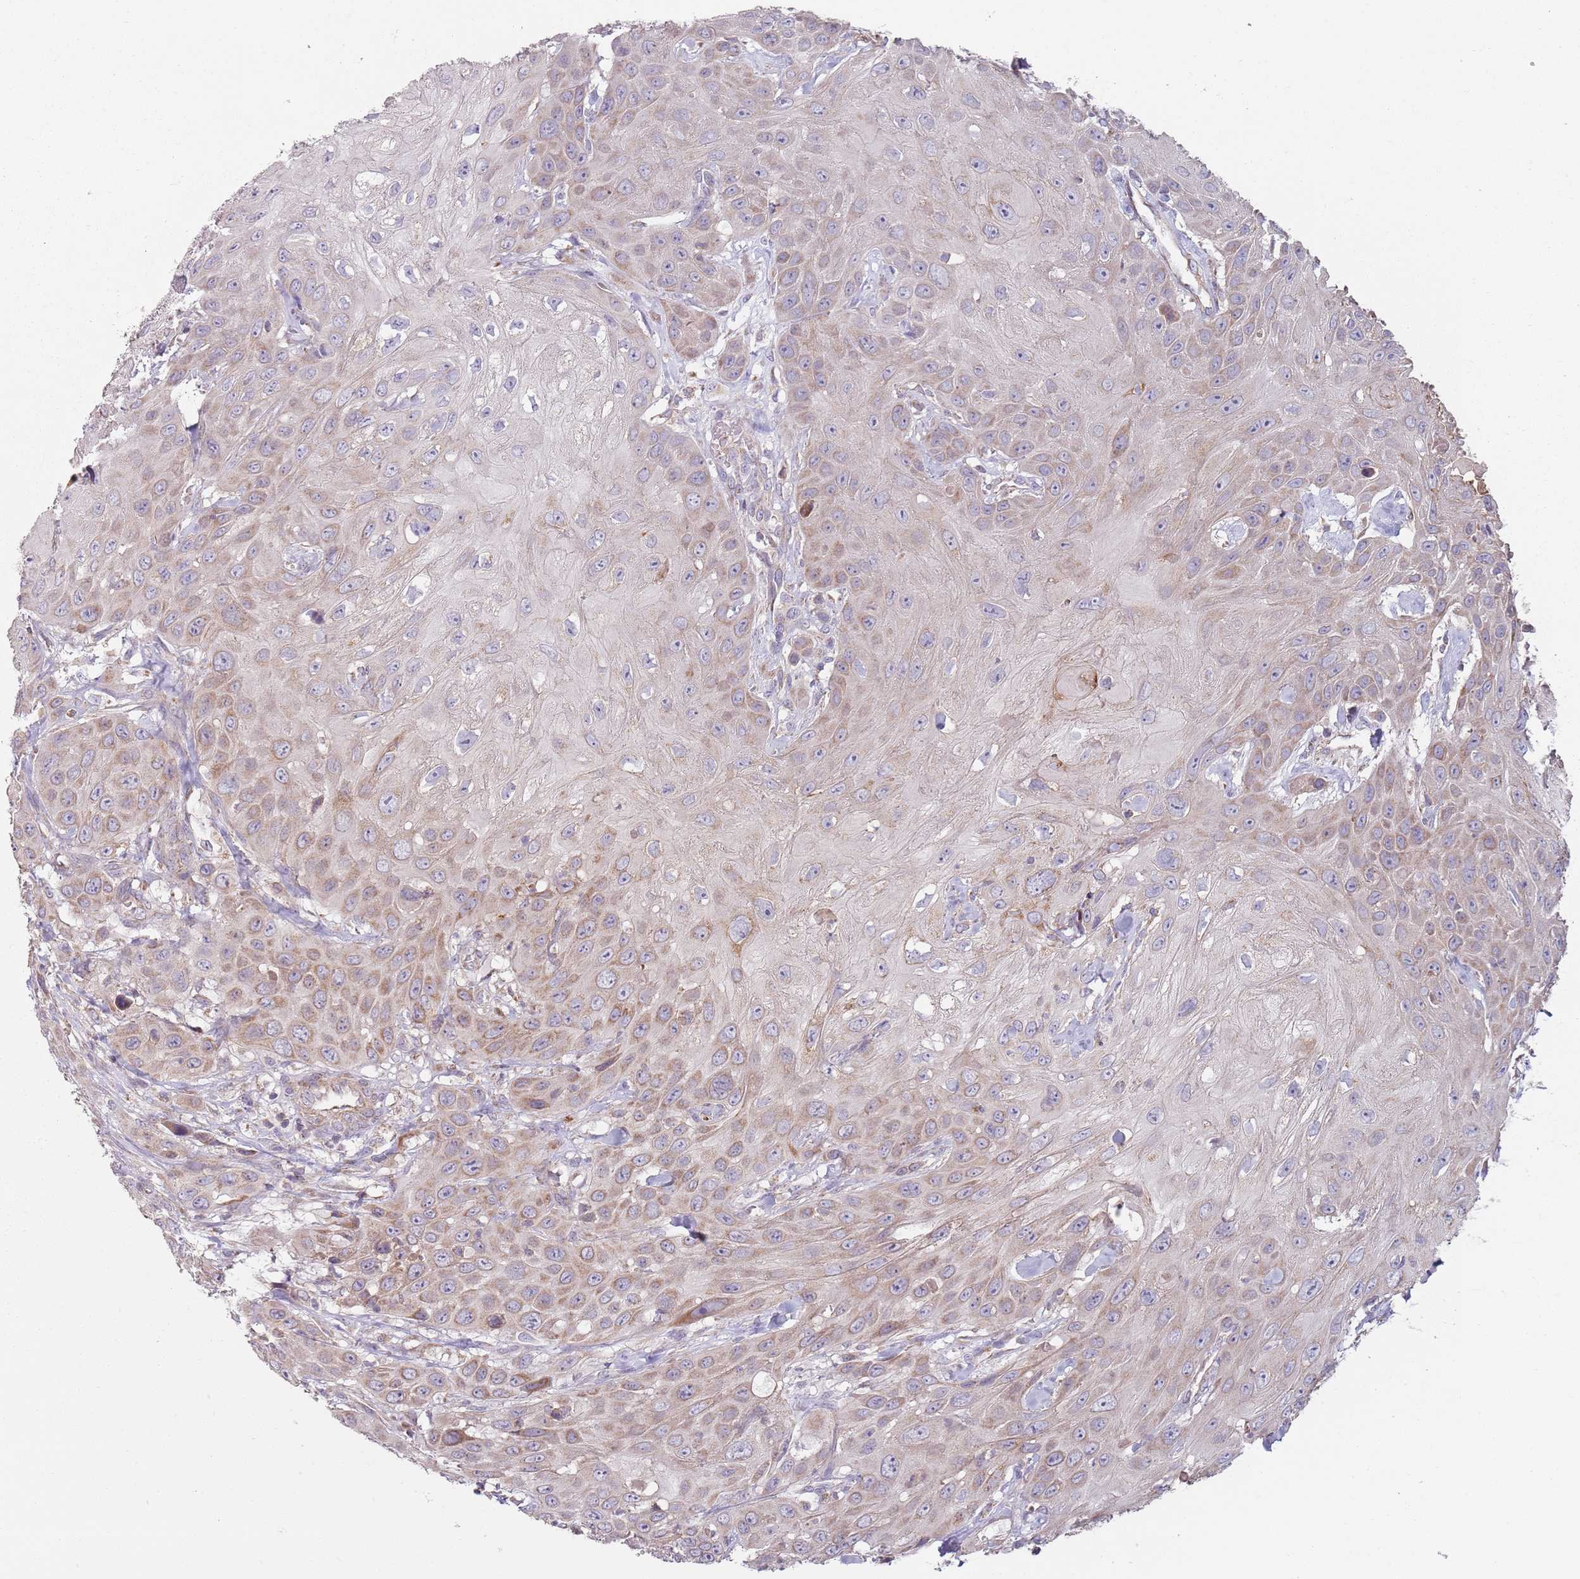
{"staining": {"intensity": "weak", "quantity": "25%-75%", "location": "cytoplasmic/membranous"}, "tissue": "head and neck cancer", "cell_type": "Tumor cells", "image_type": "cancer", "snomed": [{"axis": "morphology", "description": "Squamous cell carcinoma, NOS"}, {"axis": "topography", "description": "Head-Neck"}], "caption": "Brown immunohistochemical staining in squamous cell carcinoma (head and neck) displays weak cytoplasmic/membranous positivity in approximately 25%-75% of tumor cells.", "gene": "GAS8", "patient": {"sex": "male", "age": 81}}